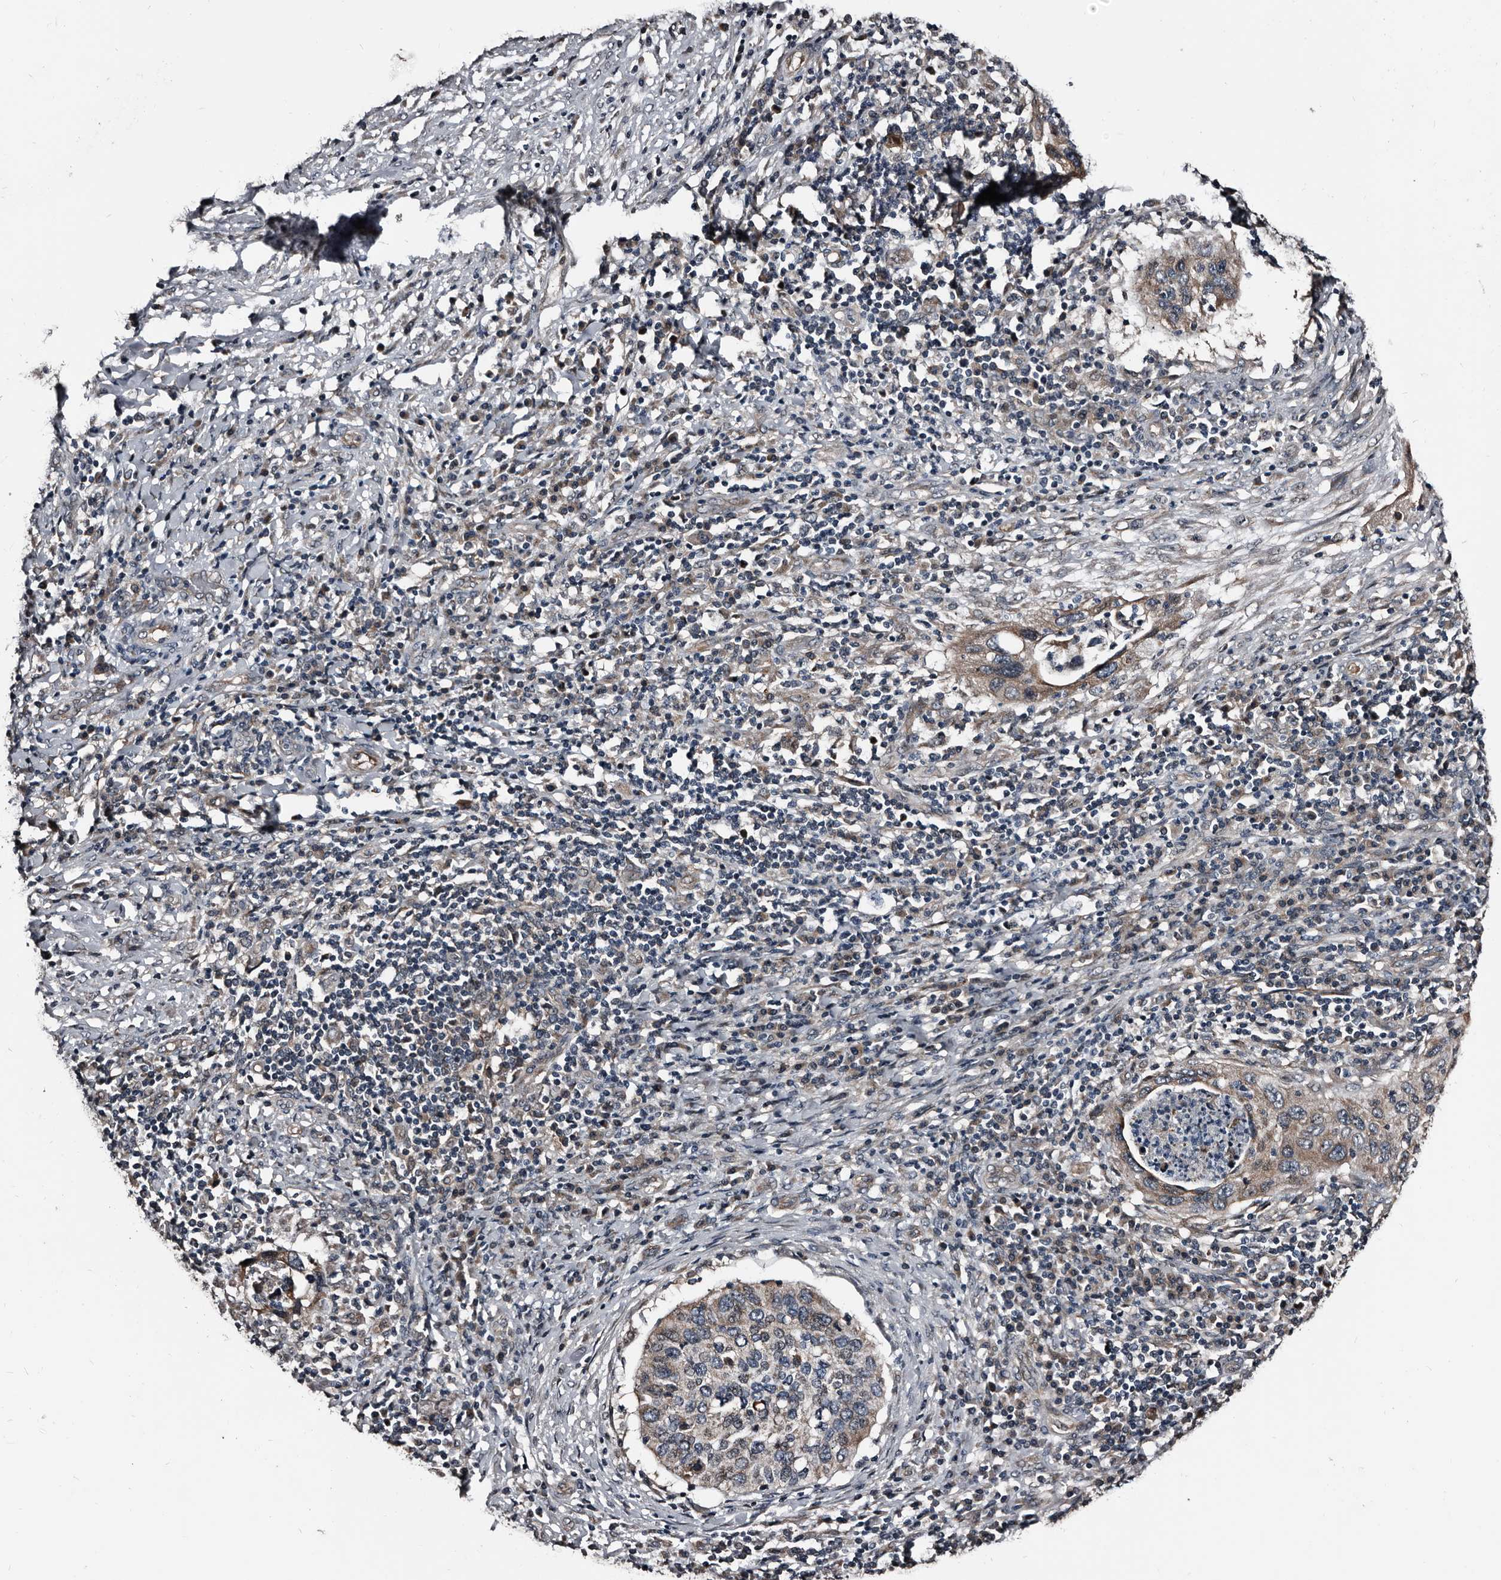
{"staining": {"intensity": "moderate", "quantity": "25%-75%", "location": "cytoplasmic/membranous"}, "tissue": "cervical cancer", "cell_type": "Tumor cells", "image_type": "cancer", "snomed": [{"axis": "morphology", "description": "Squamous cell carcinoma, NOS"}, {"axis": "topography", "description": "Cervix"}], "caption": "Immunohistochemistry of human cervical cancer shows medium levels of moderate cytoplasmic/membranous expression in approximately 25%-75% of tumor cells. Using DAB (brown) and hematoxylin (blue) stains, captured at high magnification using brightfield microscopy.", "gene": "DHPS", "patient": {"sex": "female", "age": 38}}